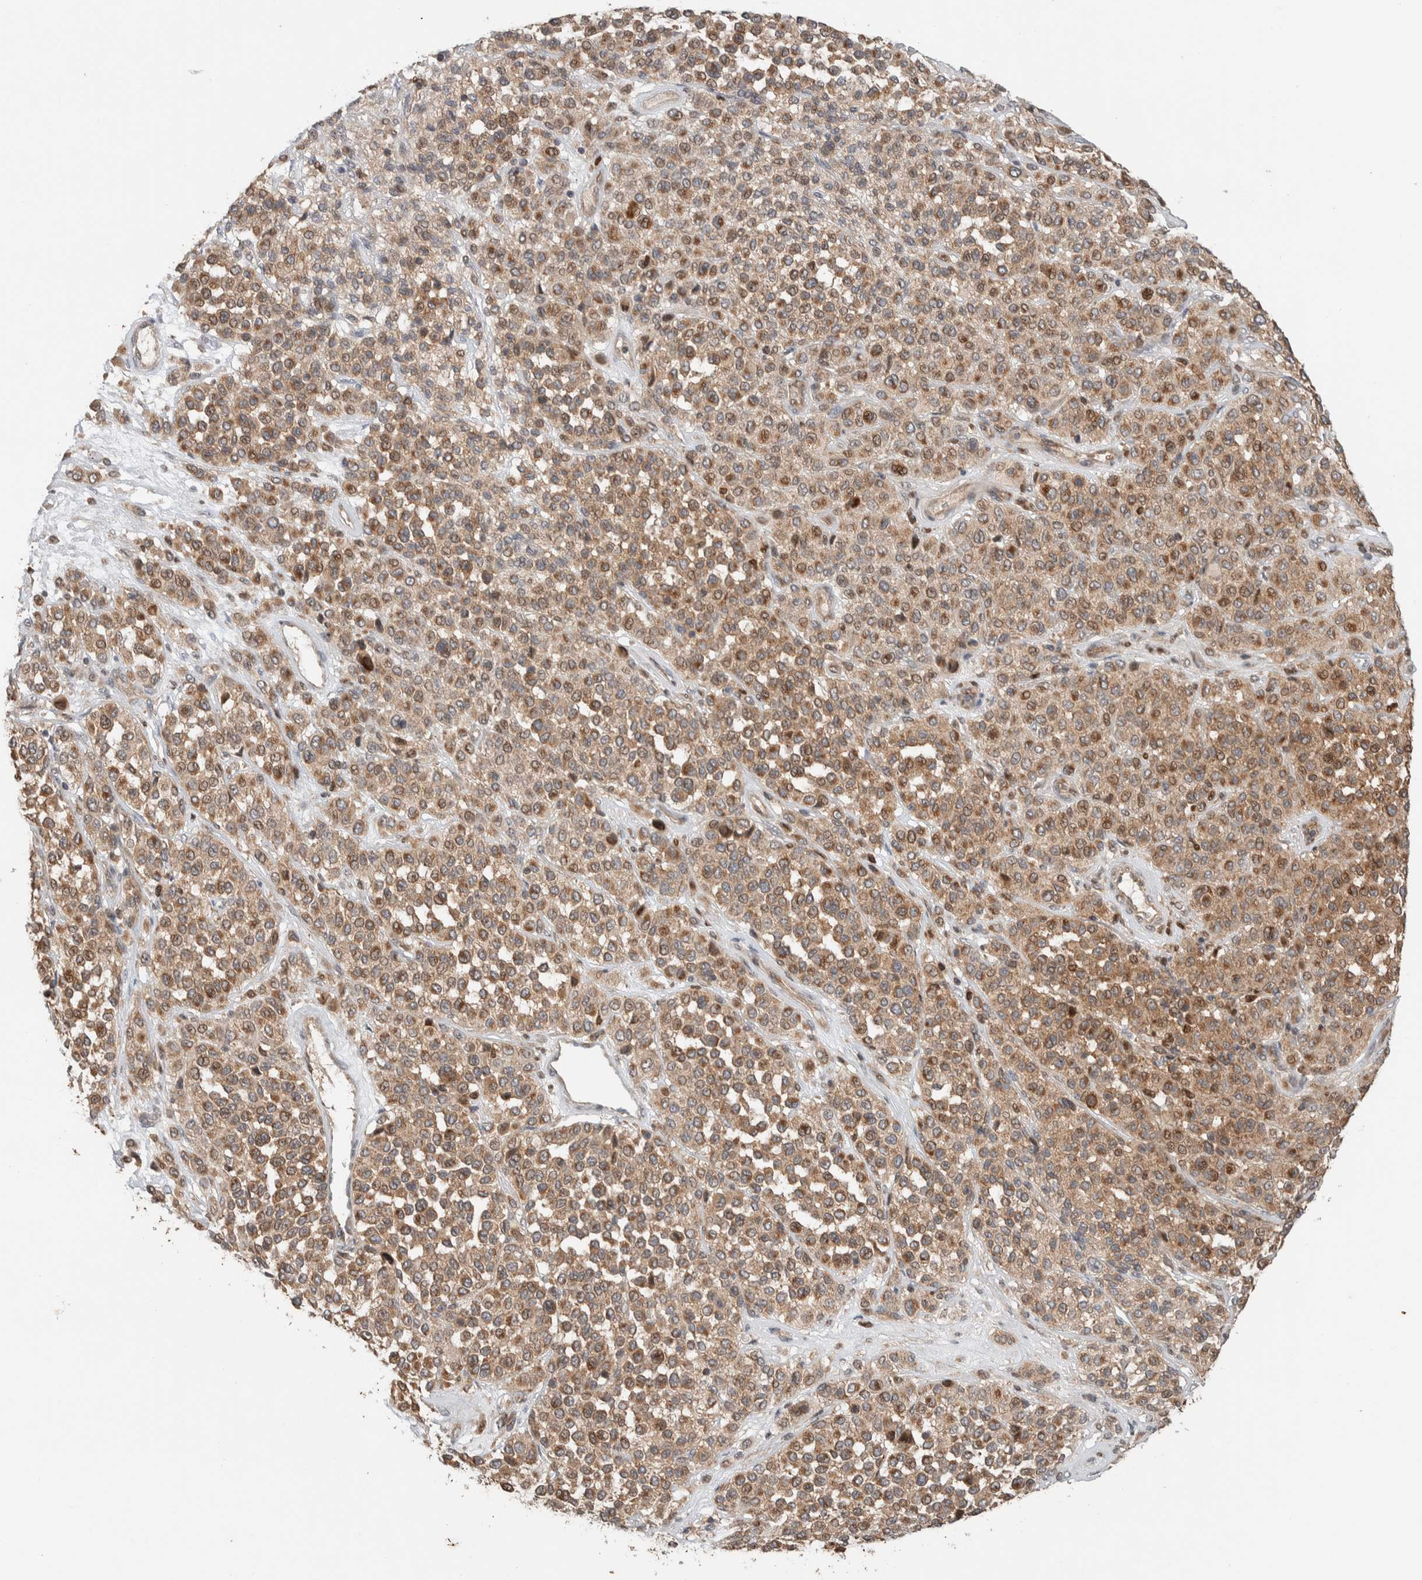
{"staining": {"intensity": "weak", "quantity": ">75%", "location": "cytoplasmic/membranous"}, "tissue": "melanoma", "cell_type": "Tumor cells", "image_type": "cancer", "snomed": [{"axis": "morphology", "description": "Malignant melanoma, Metastatic site"}, {"axis": "topography", "description": "Pancreas"}], "caption": "Human malignant melanoma (metastatic site) stained for a protein (brown) shows weak cytoplasmic/membranous positive staining in about >75% of tumor cells.", "gene": "VPS53", "patient": {"sex": "female", "age": 30}}